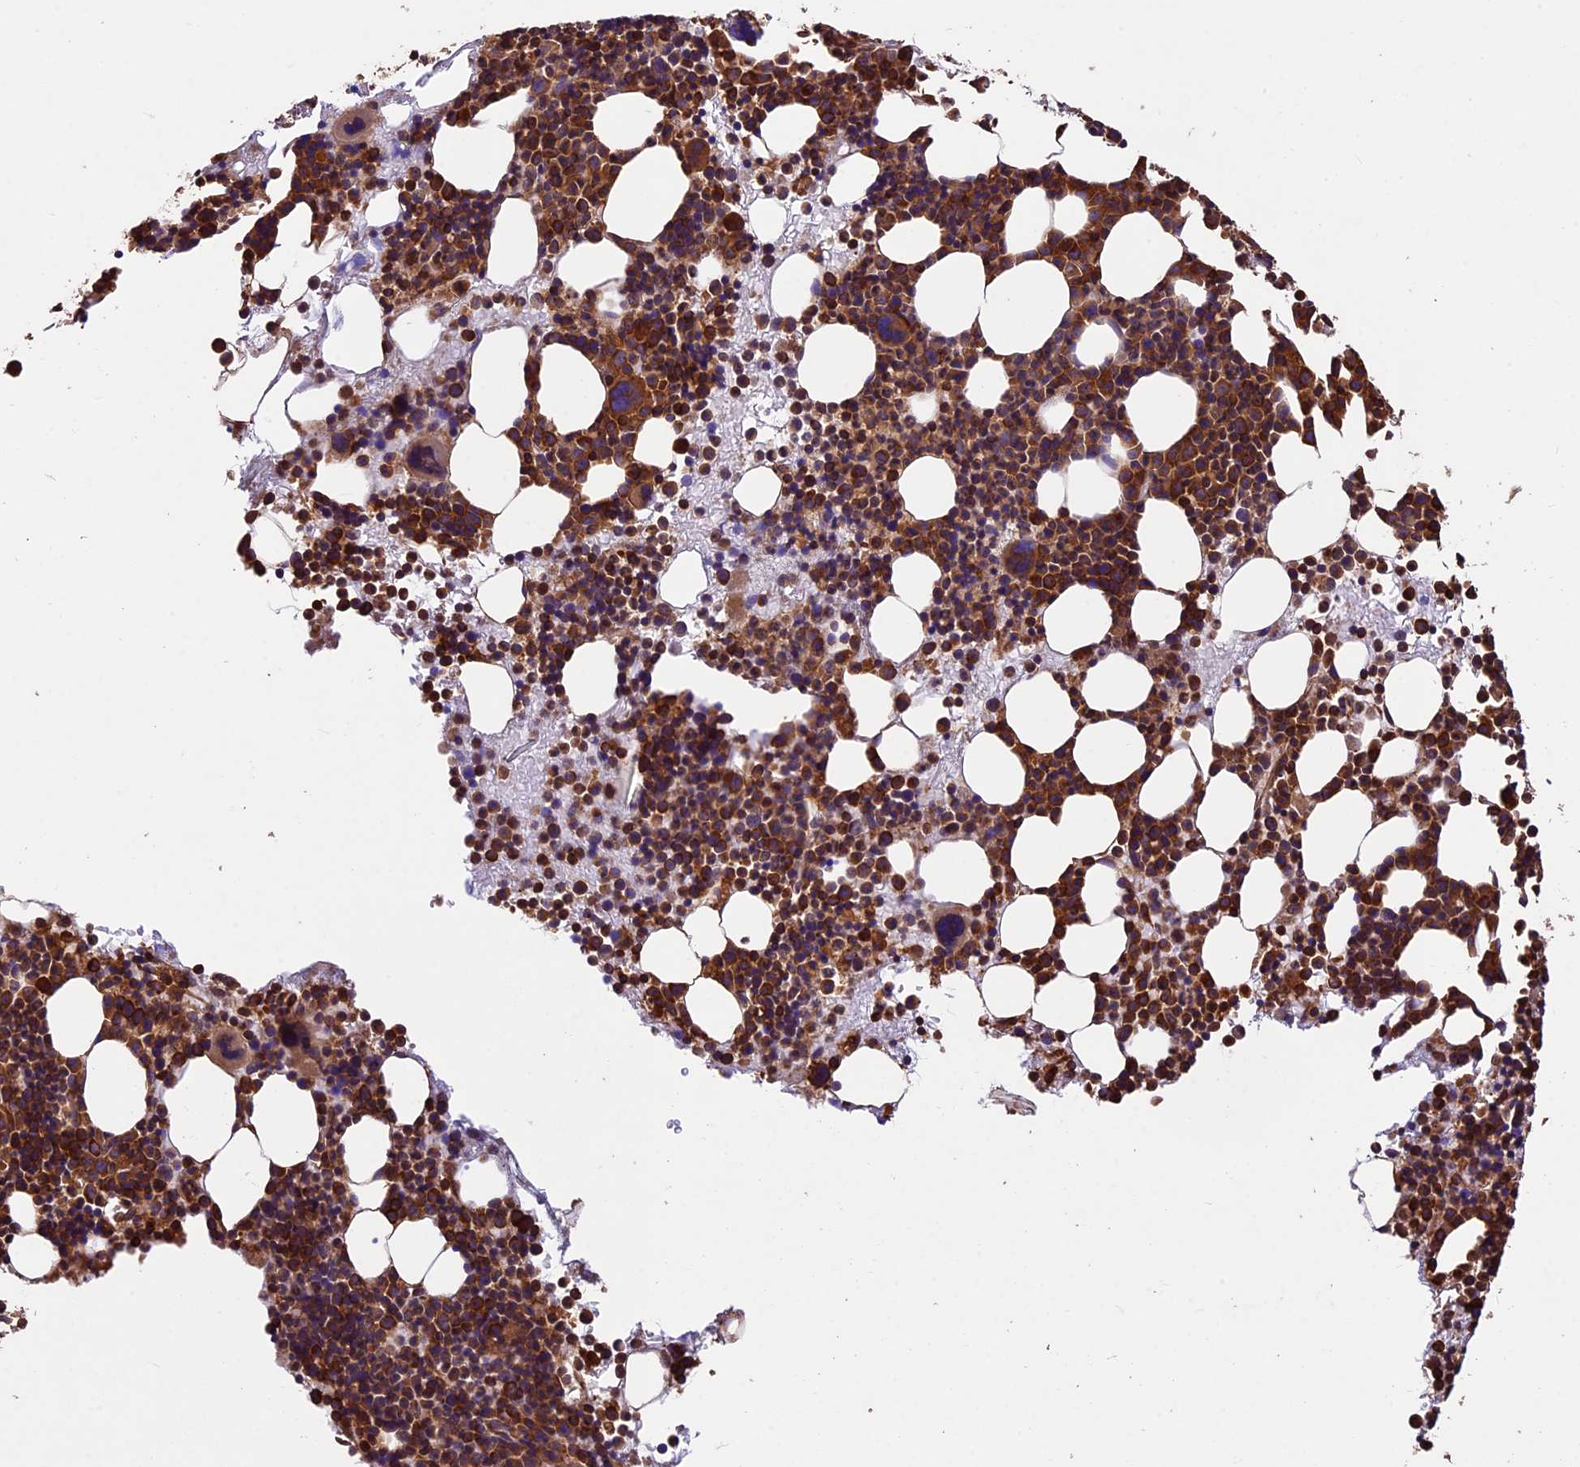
{"staining": {"intensity": "strong", "quantity": ">75%", "location": "cytoplasmic/membranous"}, "tissue": "bone marrow", "cell_type": "Hematopoietic cells", "image_type": "normal", "snomed": [{"axis": "morphology", "description": "Normal tissue, NOS"}, {"axis": "topography", "description": "Bone marrow"}], "caption": "Immunohistochemical staining of normal bone marrow shows >75% levels of strong cytoplasmic/membranous protein staining in approximately >75% of hematopoietic cells.", "gene": "KARS1", "patient": {"sex": "male", "age": 51}}